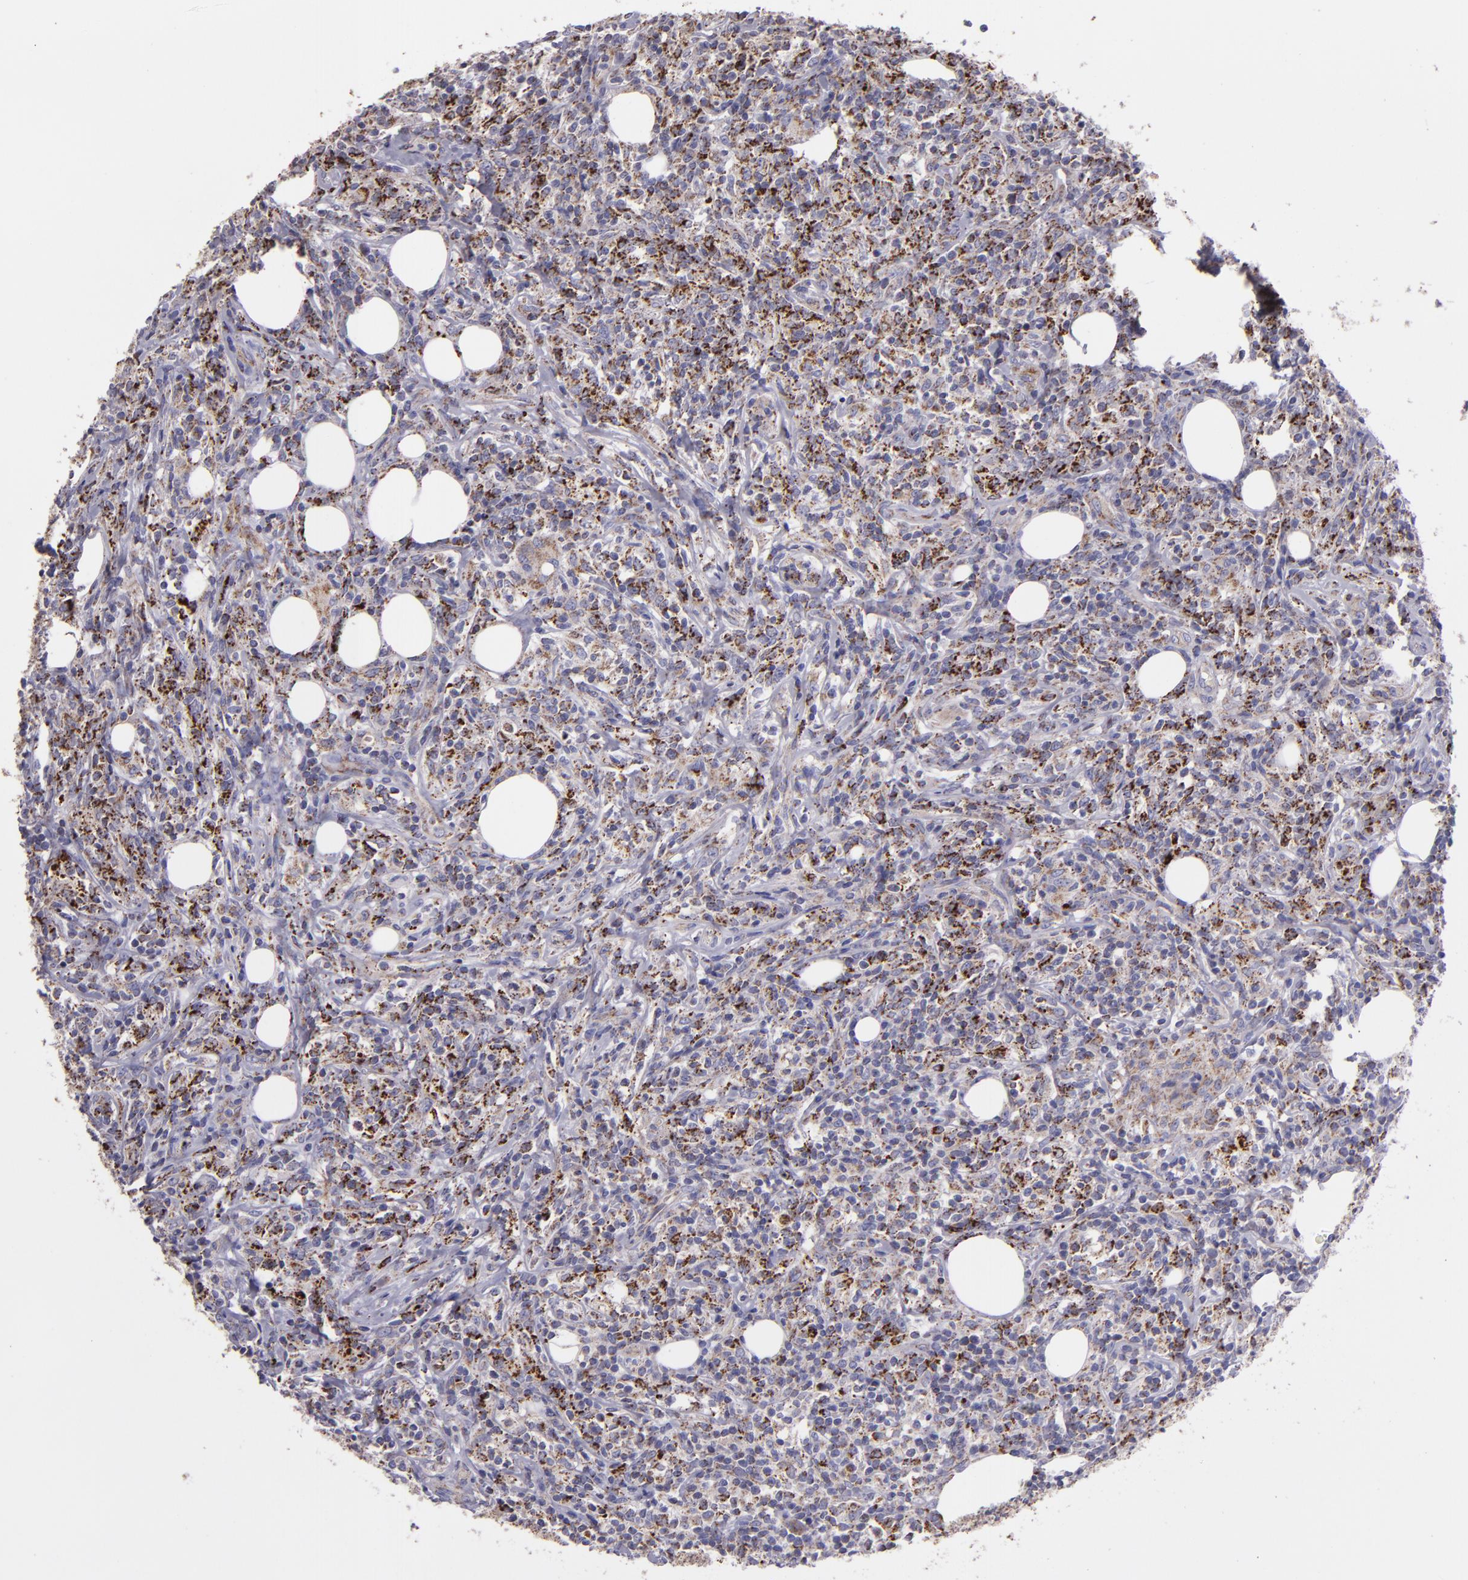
{"staining": {"intensity": "strong", "quantity": ">75%", "location": "cytoplasmic/membranous"}, "tissue": "lymphoma", "cell_type": "Tumor cells", "image_type": "cancer", "snomed": [{"axis": "morphology", "description": "Malignant lymphoma, non-Hodgkin's type, High grade"}, {"axis": "topography", "description": "Lymph node"}], "caption": "Tumor cells exhibit high levels of strong cytoplasmic/membranous positivity in approximately >75% of cells in human lymphoma. (DAB (3,3'-diaminobenzidine) = brown stain, brightfield microscopy at high magnification).", "gene": "HSPD1", "patient": {"sex": "female", "age": 84}}